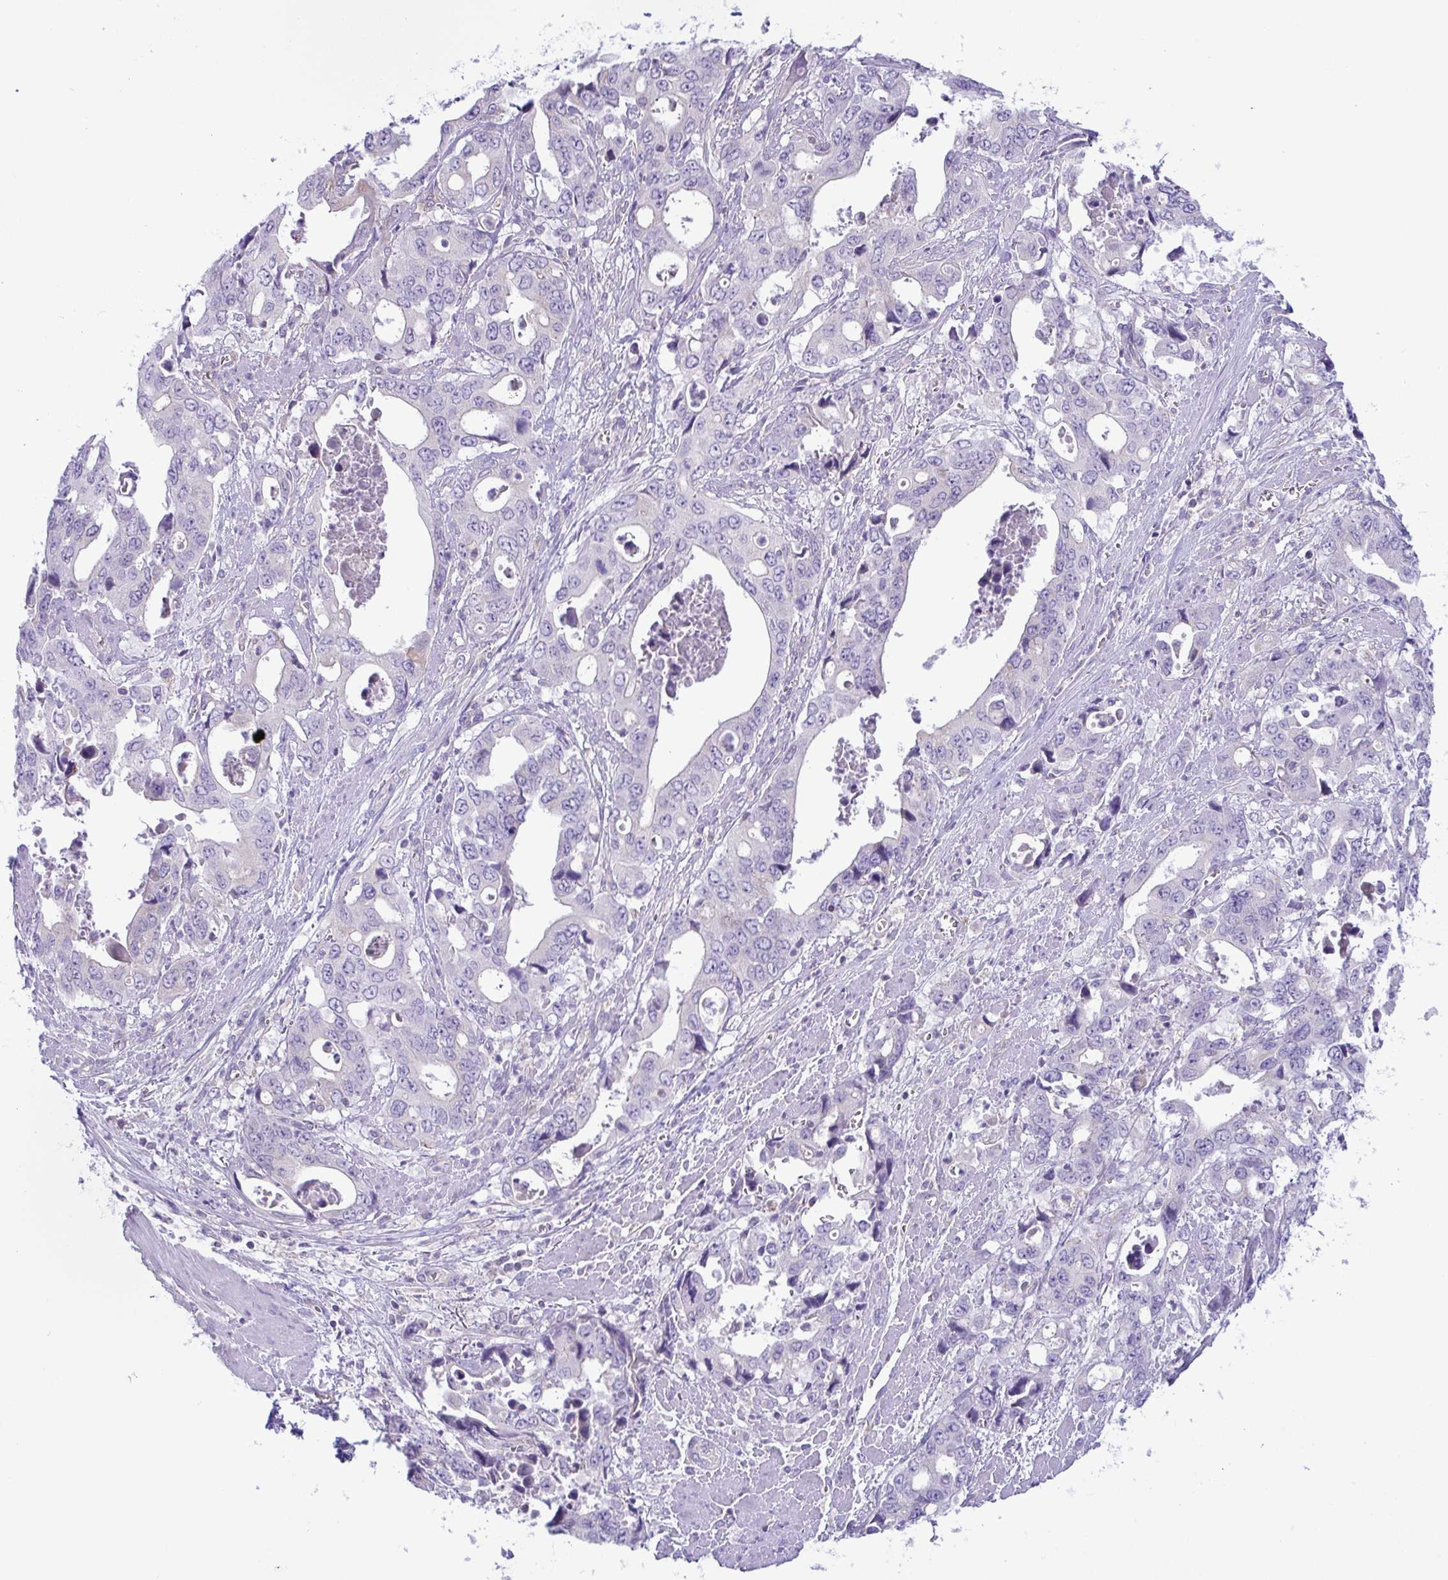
{"staining": {"intensity": "negative", "quantity": "none", "location": "none"}, "tissue": "stomach cancer", "cell_type": "Tumor cells", "image_type": "cancer", "snomed": [{"axis": "morphology", "description": "Adenocarcinoma, NOS"}, {"axis": "topography", "description": "Stomach, upper"}], "caption": "The photomicrograph displays no staining of tumor cells in stomach adenocarcinoma.", "gene": "PLA2G12B", "patient": {"sex": "male", "age": 74}}